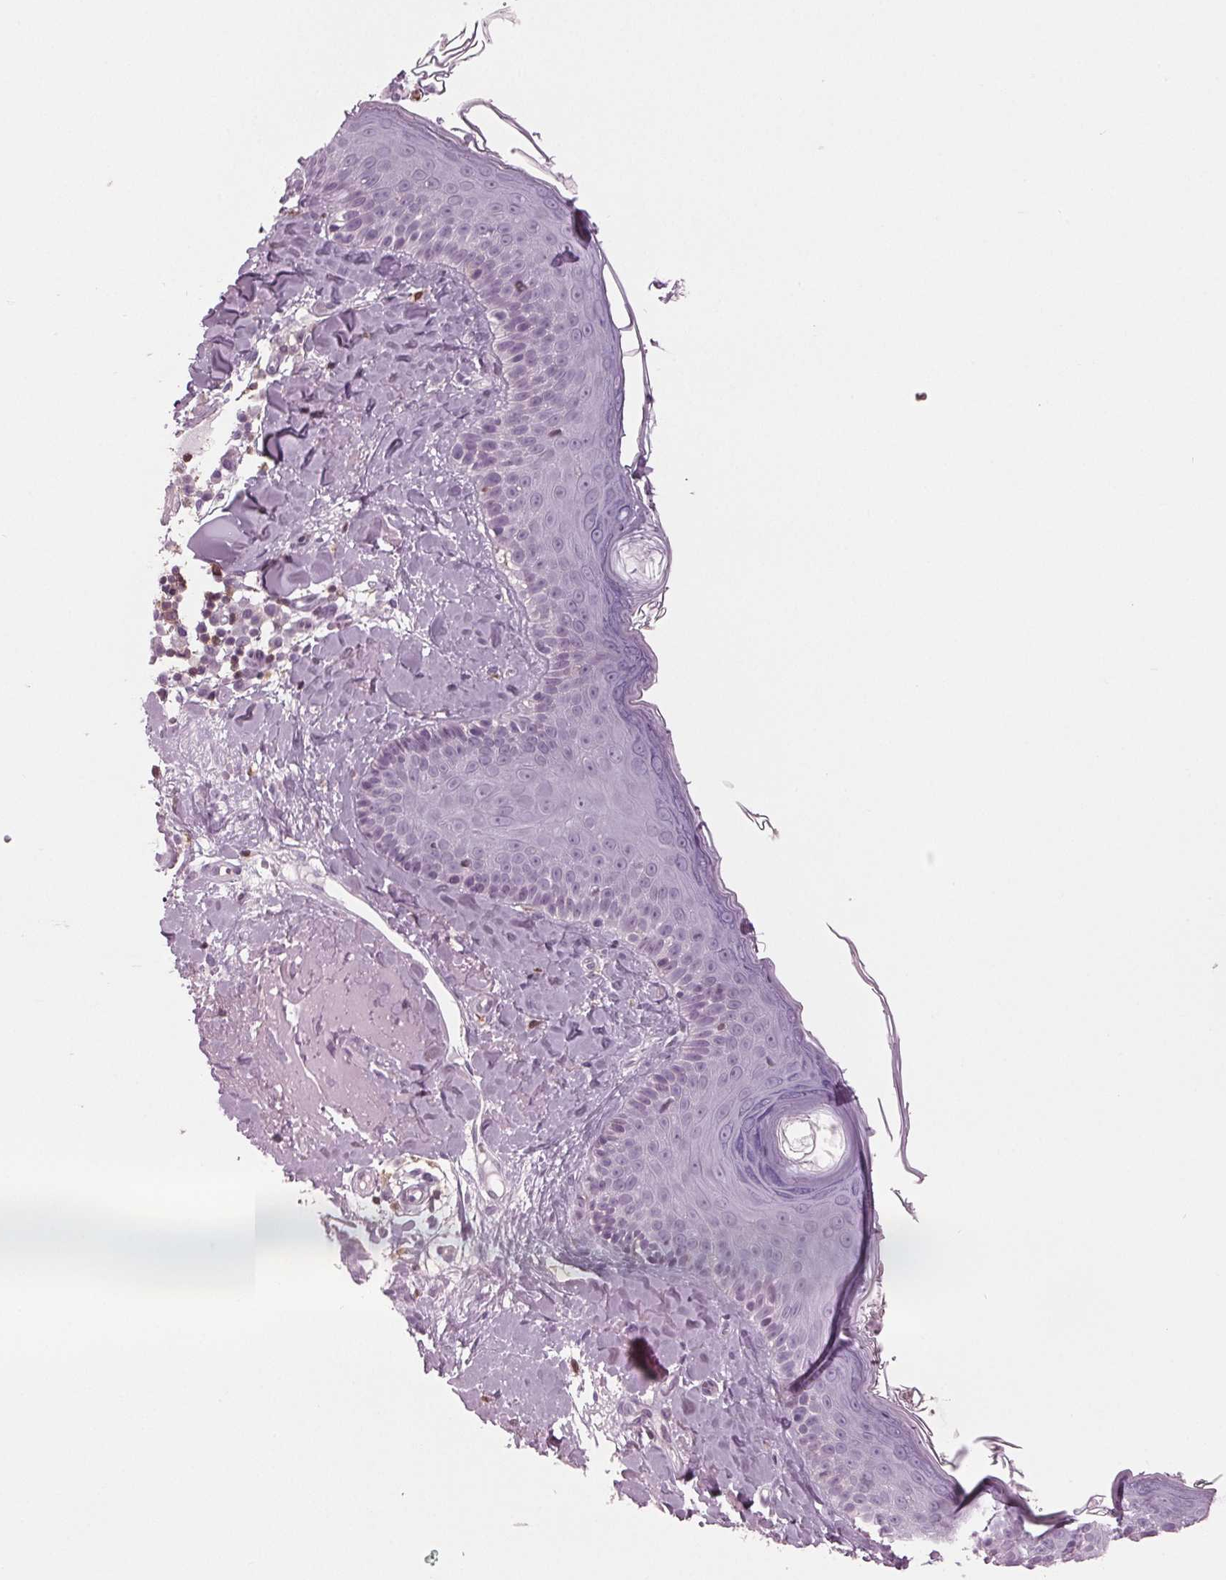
{"staining": {"intensity": "negative", "quantity": "none", "location": "none"}, "tissue": "skin", "cell_type": "Fibroblasts", "image_type": "normal", "snomed": [{"axis": "morphology", "description": "Normal tissue, NOS"}, {"axis": "topography", "description": "Skin"}], "caption": "IHC image of benign skin: skin stained with DAB shows no significant protein positivity in fibroblasts.", "gene": "BTLA", "patient": {"sex": "male", "age": 73}}